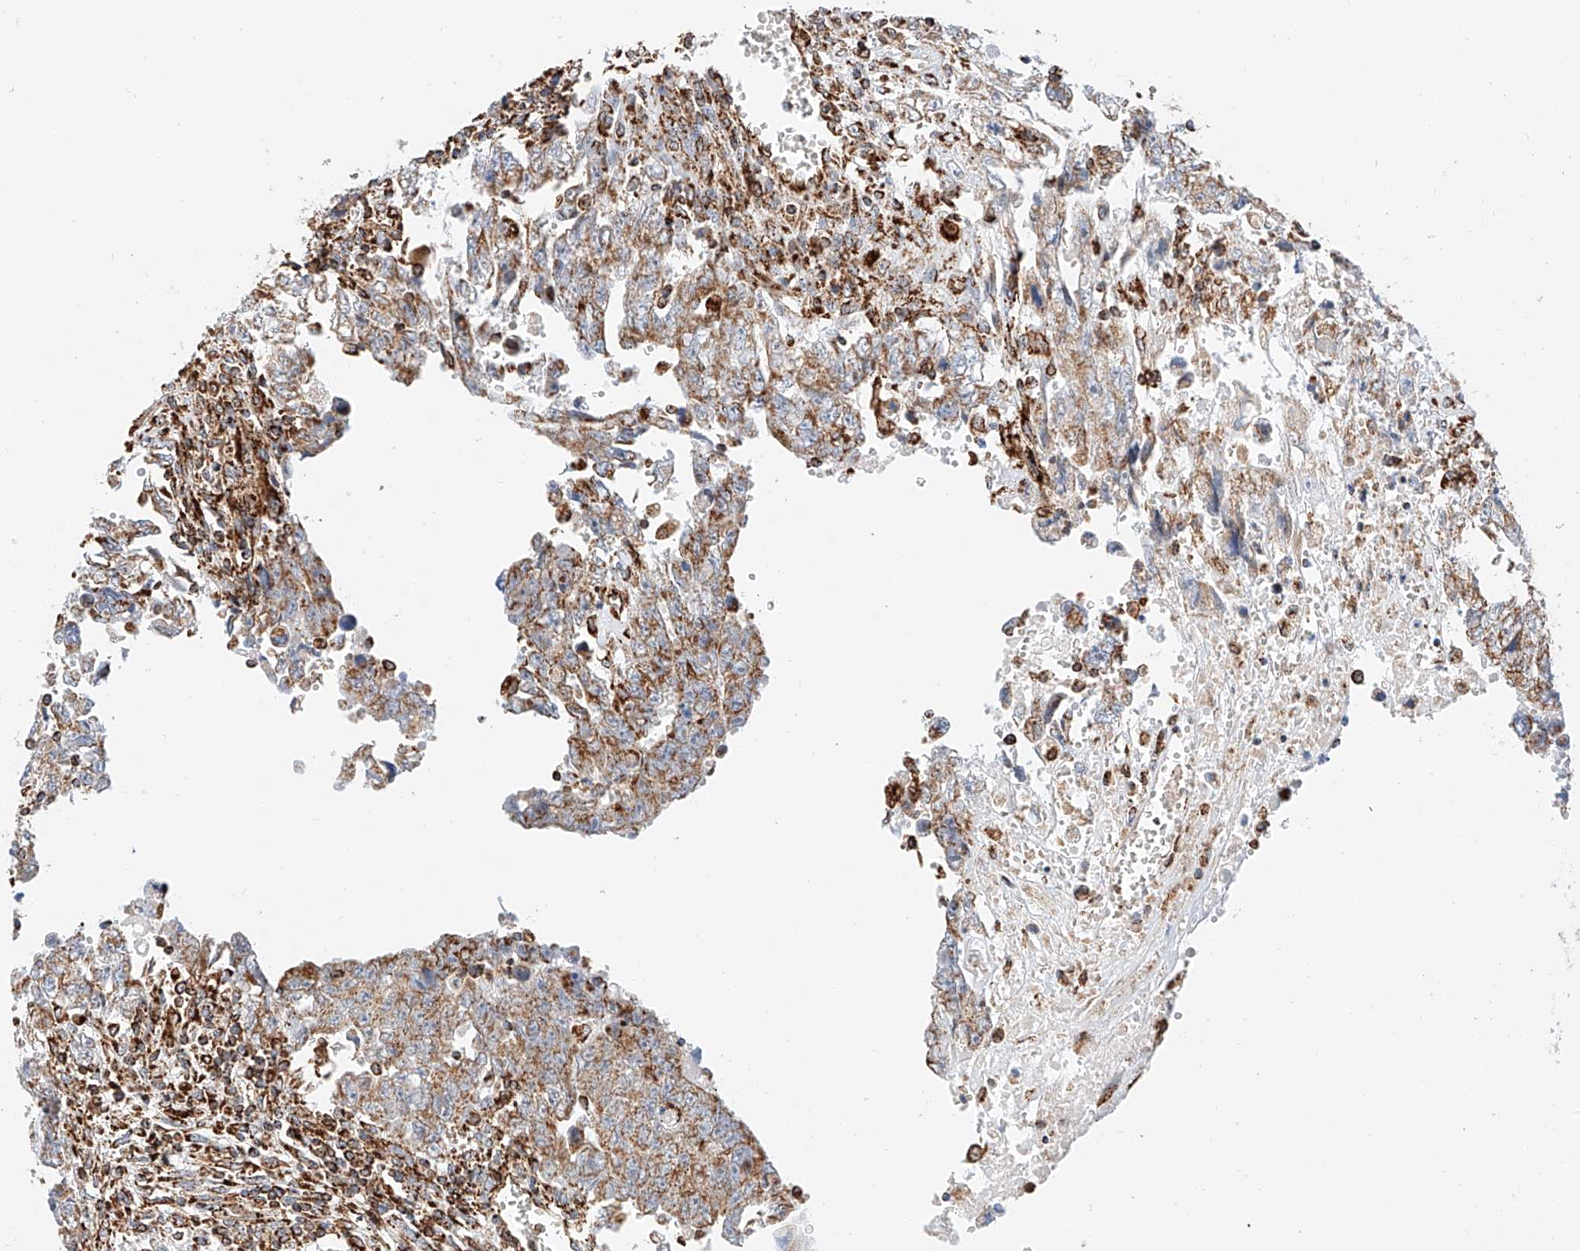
{"staining": {"intensity": "moderate", "quantity": ">75%", "location": "cytoplasmic/membranous"}, "tissue": "testis cancer", "cell_type": "Tumor cells", "image_type": "cancer", "snomed": [{"axis": "morphology", "description": "Carcinoma, Embryonal, NOS"}, {"axis": "topography", "description": "Testis"}], "caption": "IHC image of neoplastic tissue: embryonal carcinoma (testis) stained using IHC reveals medium levels of moderate protein expression localized specifically in the cytoplasmic/membranous of tumor cells, appearing as a cytoplasmic/membranous brown color.", "gene": "NDUFV3", "patient": {"sex": "male", "age": 28}}